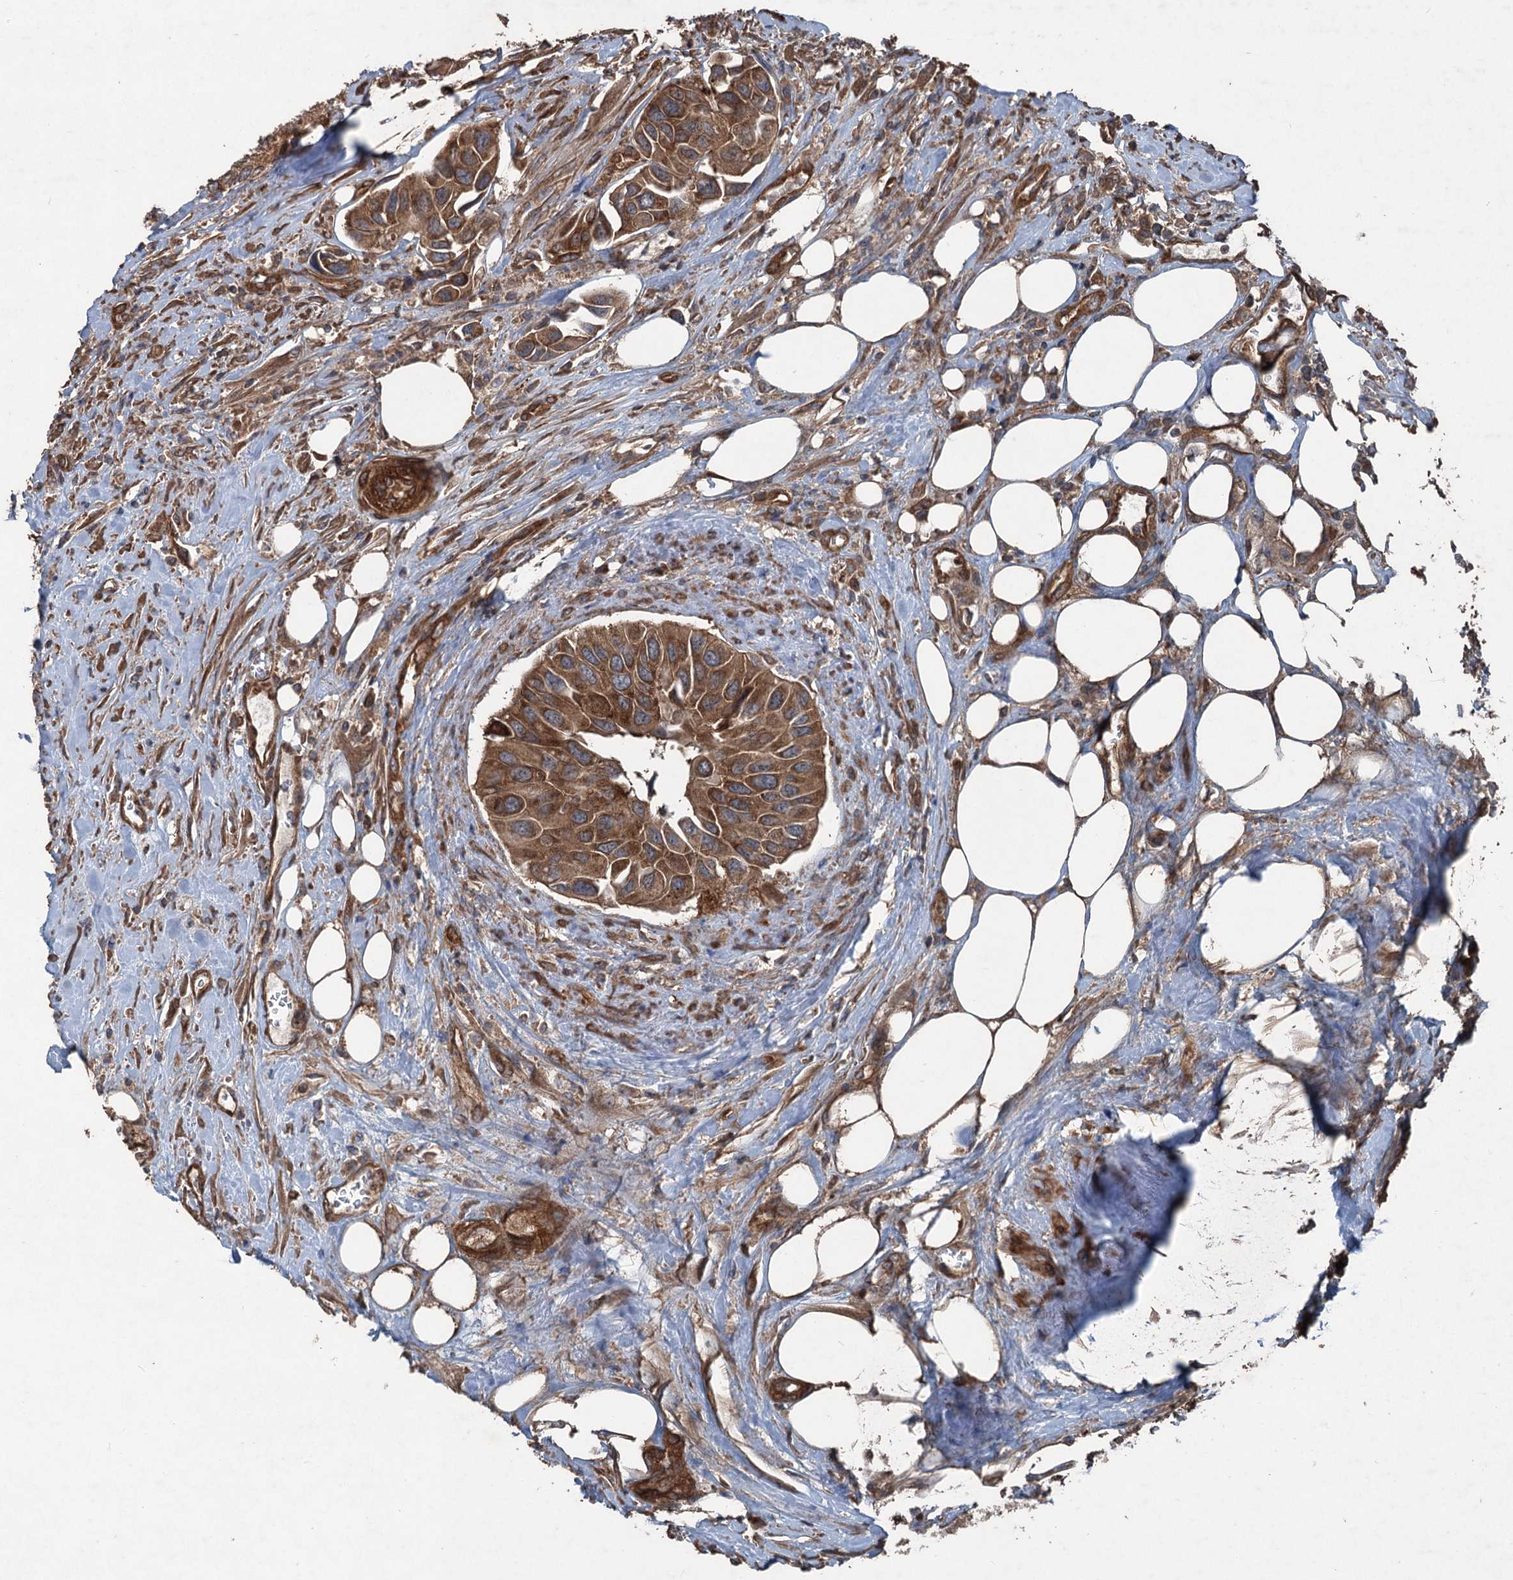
{"staining": {"intensity": "moderate", "quantity": ">75%", "location": "cytoplasmic/membranous"}, "tissue": "urothelial cancer", "cell_type": "Tumor cells", "image_type": "cancer", "snomed": [{"axis": "morphology", "description": "Urothelial carcinoma, High grade"}, {"axis": "topography", "description": "Urinary bladder"}], "caption": "A micrograph of human urothelial cancer stained for a protein reveals moderate cytoplasmic/membranous brown staining in tumor cells.", "gene": "RNF214", "patient": {"sex": "male", "age": 74}}